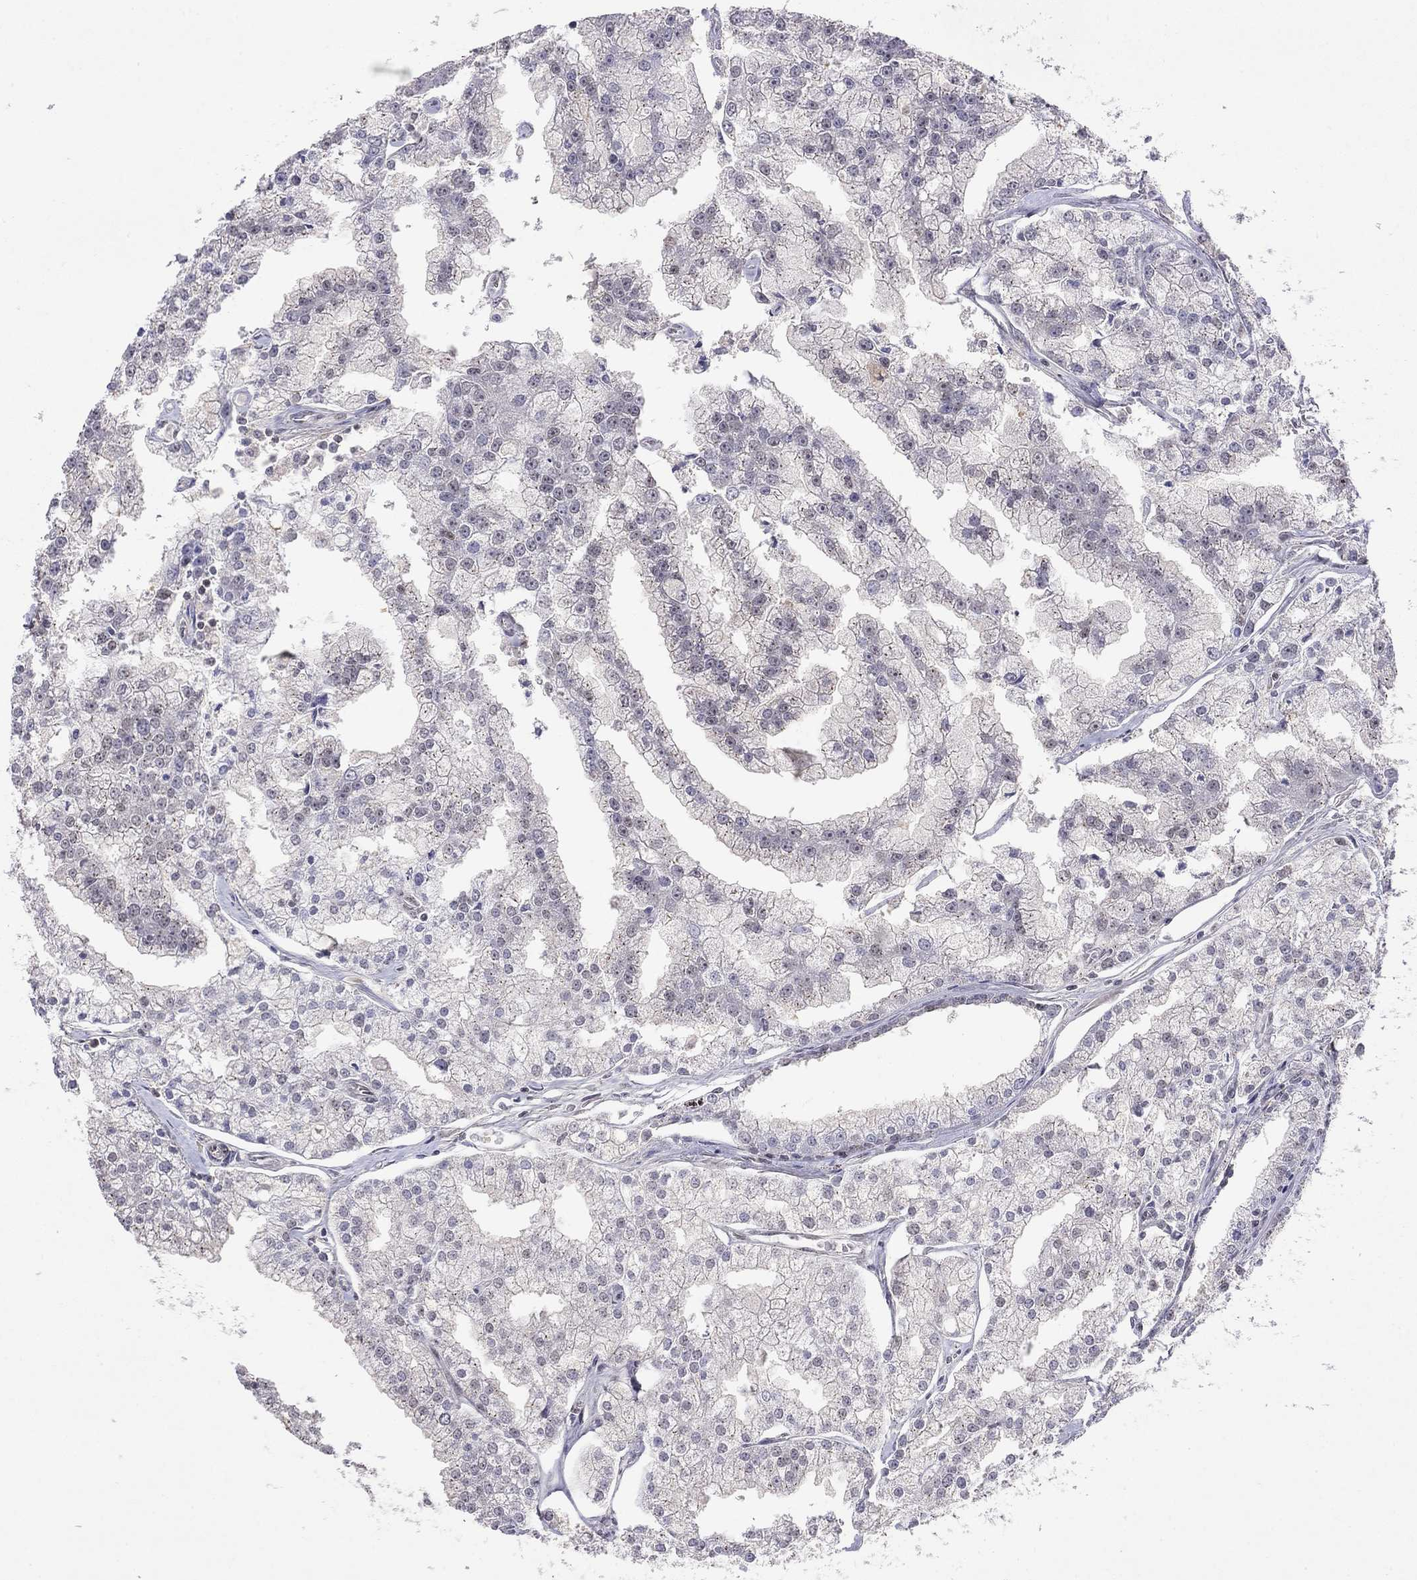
{"staining": {"intensity": "weak", "quantity": "25%-75%", "location": "nuclear"}, "tissue": "prostate cancer", "cell_type": "Tumor cells", "image_type": "cancer", "snomed": [{"axis": "morphology", "description": "Adenocarcinoma, NOS"}, {"axis": "topography", "description": "Prostate"}], "caption": "Immunohistochemical staining of adenocarcinoma (prostate) reveals low levels of weak nuclear positivity in approximately 25%-75% of tumor cells.", "gene": "WNK3", "patient": {"sex": "male", "age": 70}}